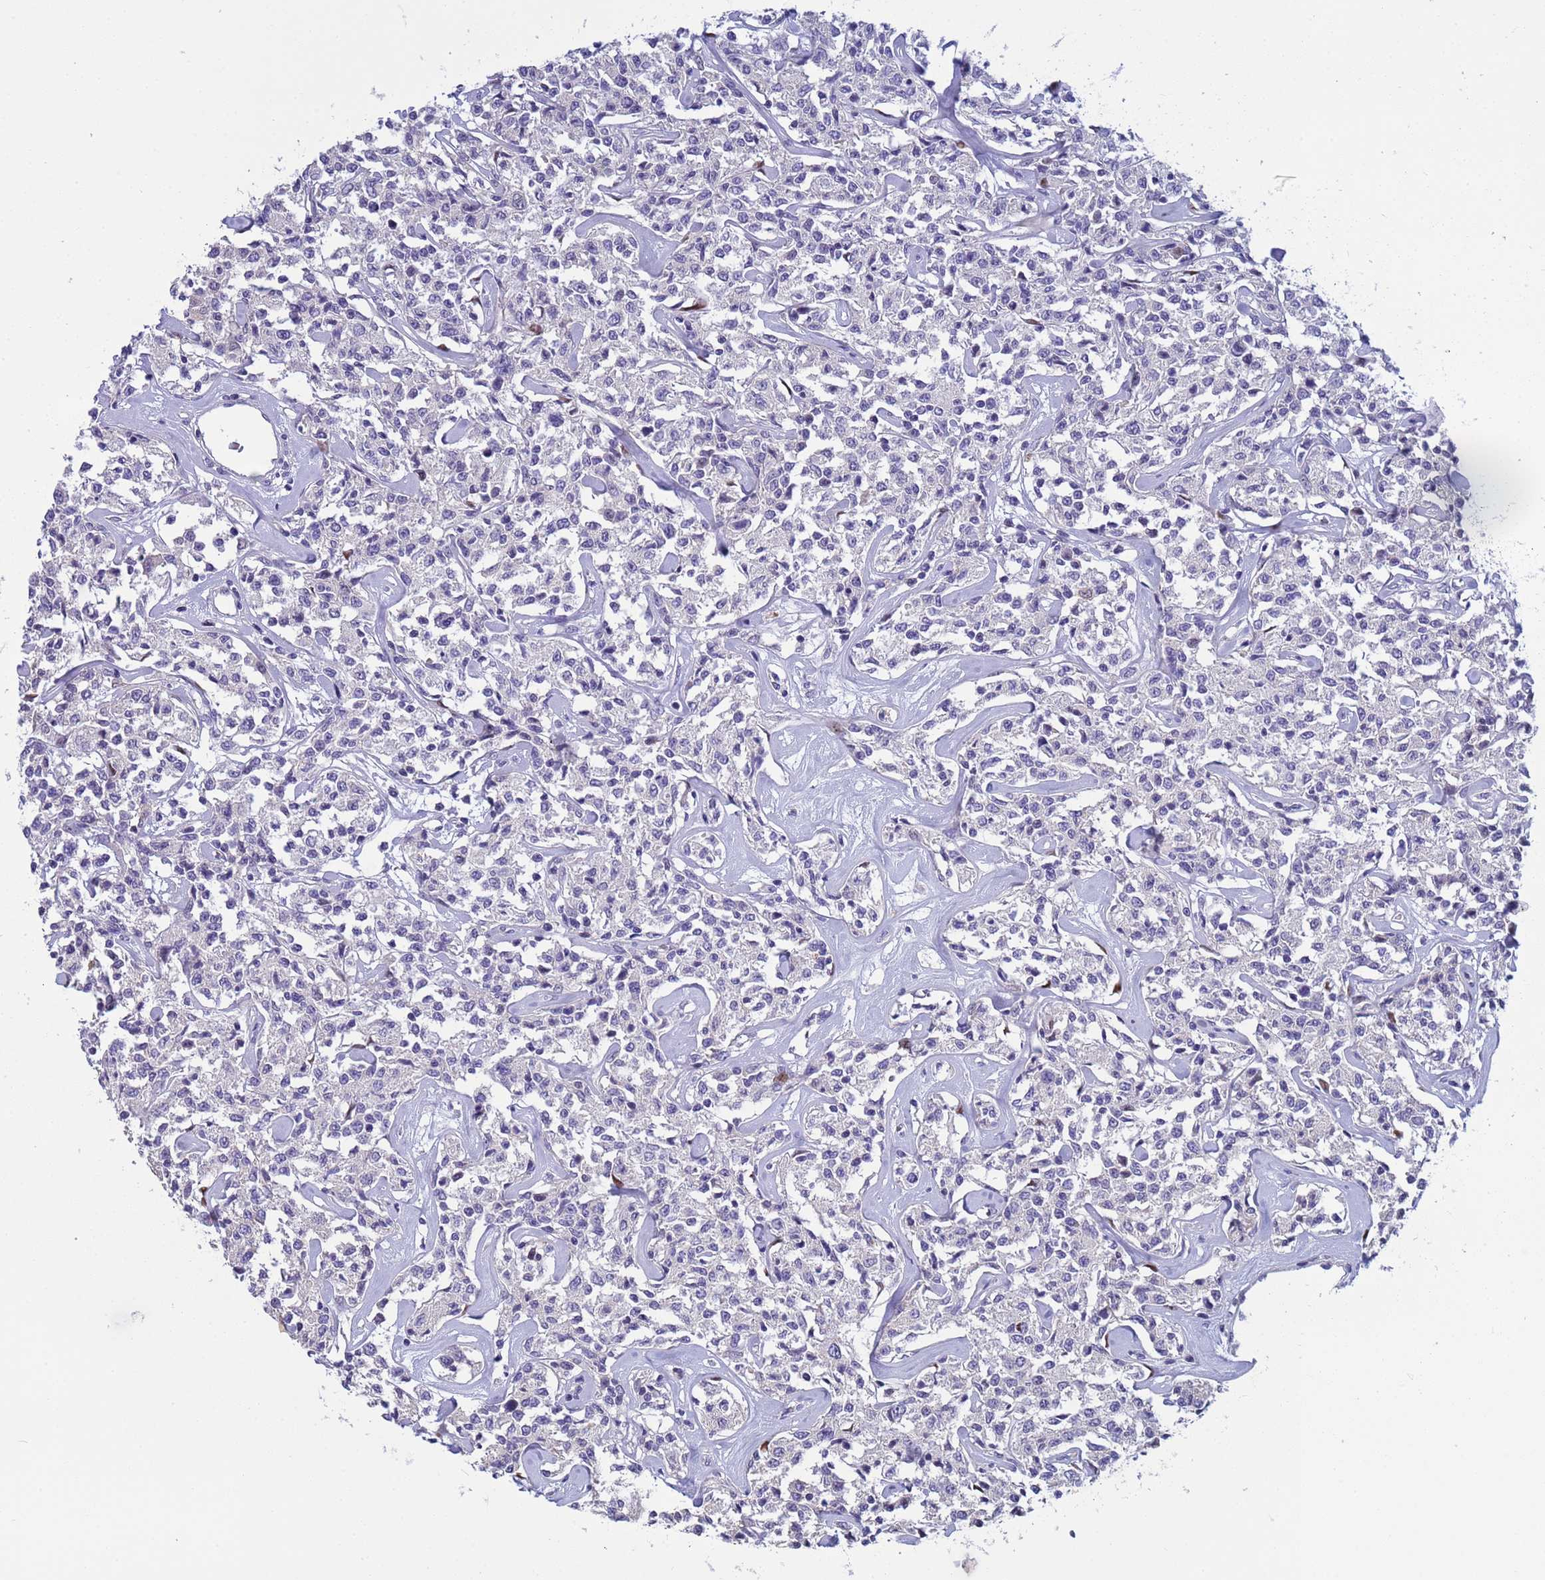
{"staining": {"intensity": "negative", "quantity": "none", "location": "none"}, "tissue": "lymphoma", "cell_type": "Tumor cells", "image_type": "cancer", "snomed": [{"axis": "morphology", "description": "Malignant lymphoma, non-Hodgkin's type, Low grade"}, {"axis": "topography", "description": "Small intestine"}], "caption": "High power microscopy image of an immunohistochemistry photomicrograph of lymphoma, revealing no significant expression in tumor cells. Brightfield microscopy of immunohistochemistry (IHC) stained with DAB (3,3'-diaminobenzidine) (brown) and hematoxylin (blue), captured at high magnification.", "gene": "PPP6R1", "patient": {"sex": "female", "age": 59}}